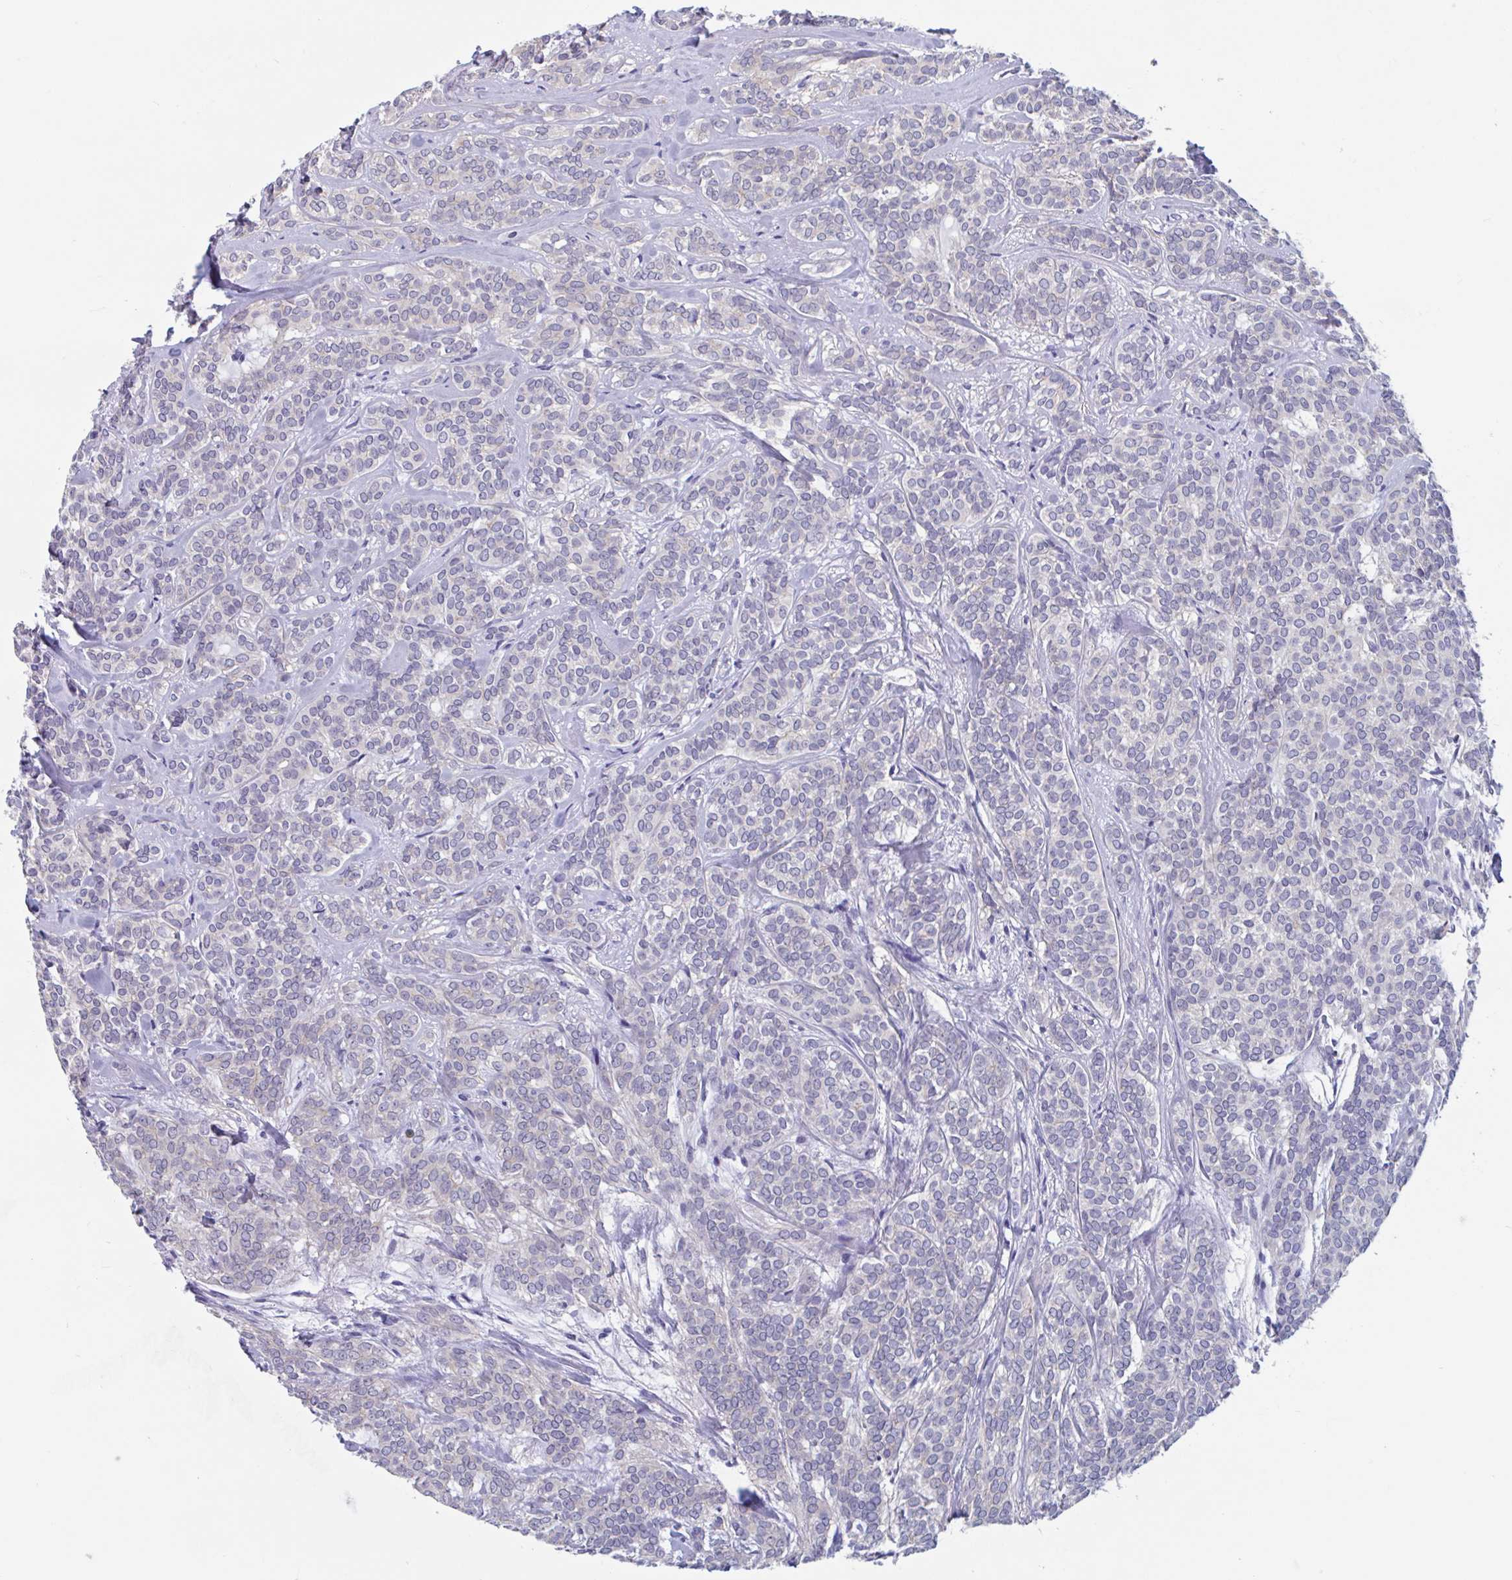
{"staining": {"intensity": "negative", "quantity": "none", "location": "none"}, "tissue": "head and neck cancer", "cell_type": "Tumor cells", "image_type": "cancer", "snomed": [{"axis": "morphology", "description": "Adenocarcinoma, NOS"}, {"axis": "topography", "description": "Head-Neck"}], "caption": "This is an immunohistochemistry (IHC) micrograph of head and neck adenocarcinoma. There is no expression in tumor cells.", "gene": "UNKL", "patient": {"sex": "female", "age": 57}}